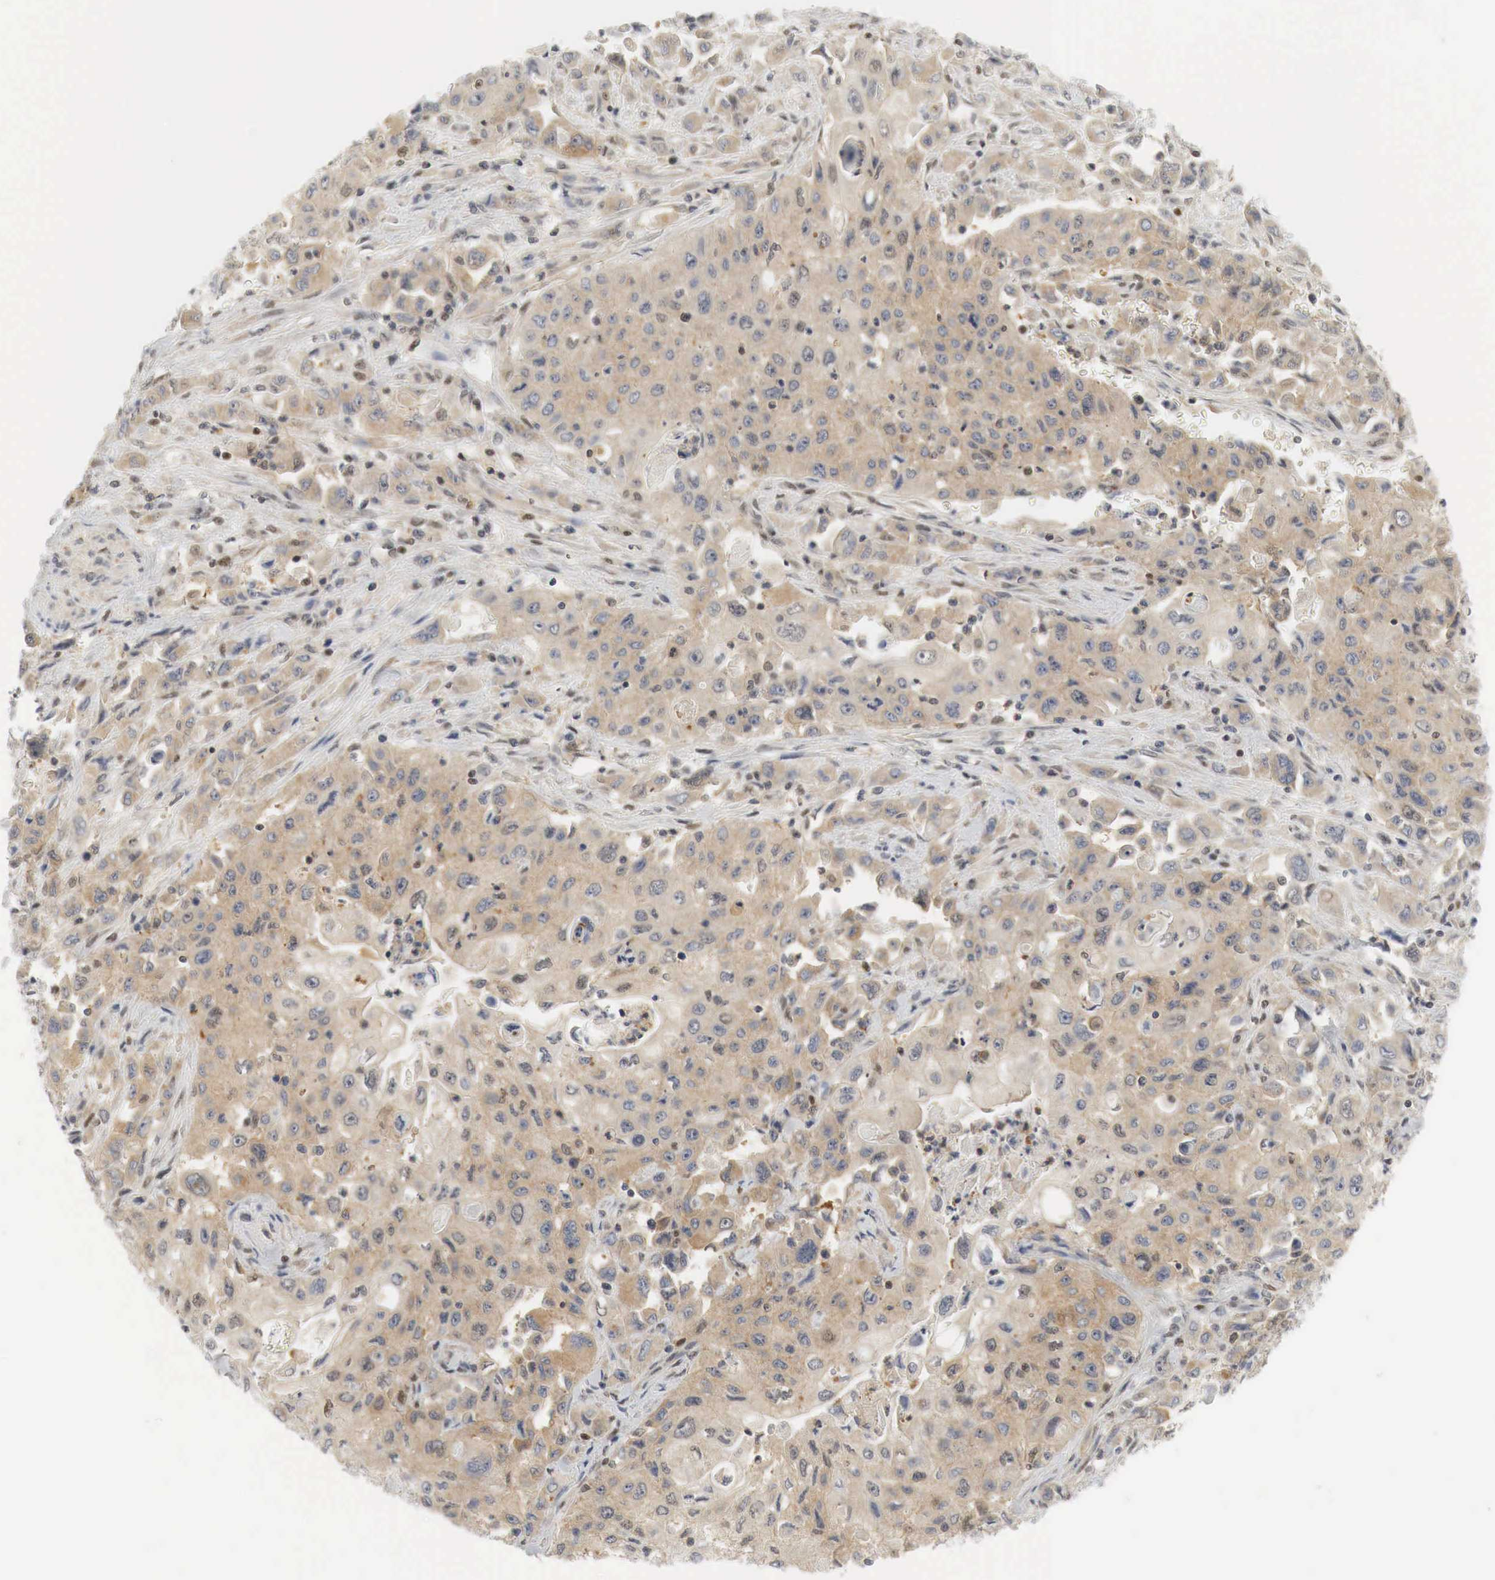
{"staining": {"intensity": "moderate", "quantity": "25%-75%", "location": "cytoplasmic/membranous,nuclear"}, "tissue": "pancreatic cancer", "cell_type": "Tumor cells", "image_type": "cancer", "snomed": [{"axis": "morphology", "description": "Adenocarcinoma, NOS"}, {"axis": "topography", "description": "Pancreas"}], "caption": "A brown stain shows moderate cytoplasmic/membranous and nuclear expression of a protein in human pancreatic adenocarcinoma tumor cells. The protein is stained brown, and the nuclei are stained in blue (DAB IHC with brightfield microscopy, high magnification).", "gene": "MYC", "patient": {"sex": "male", "age": 70}}